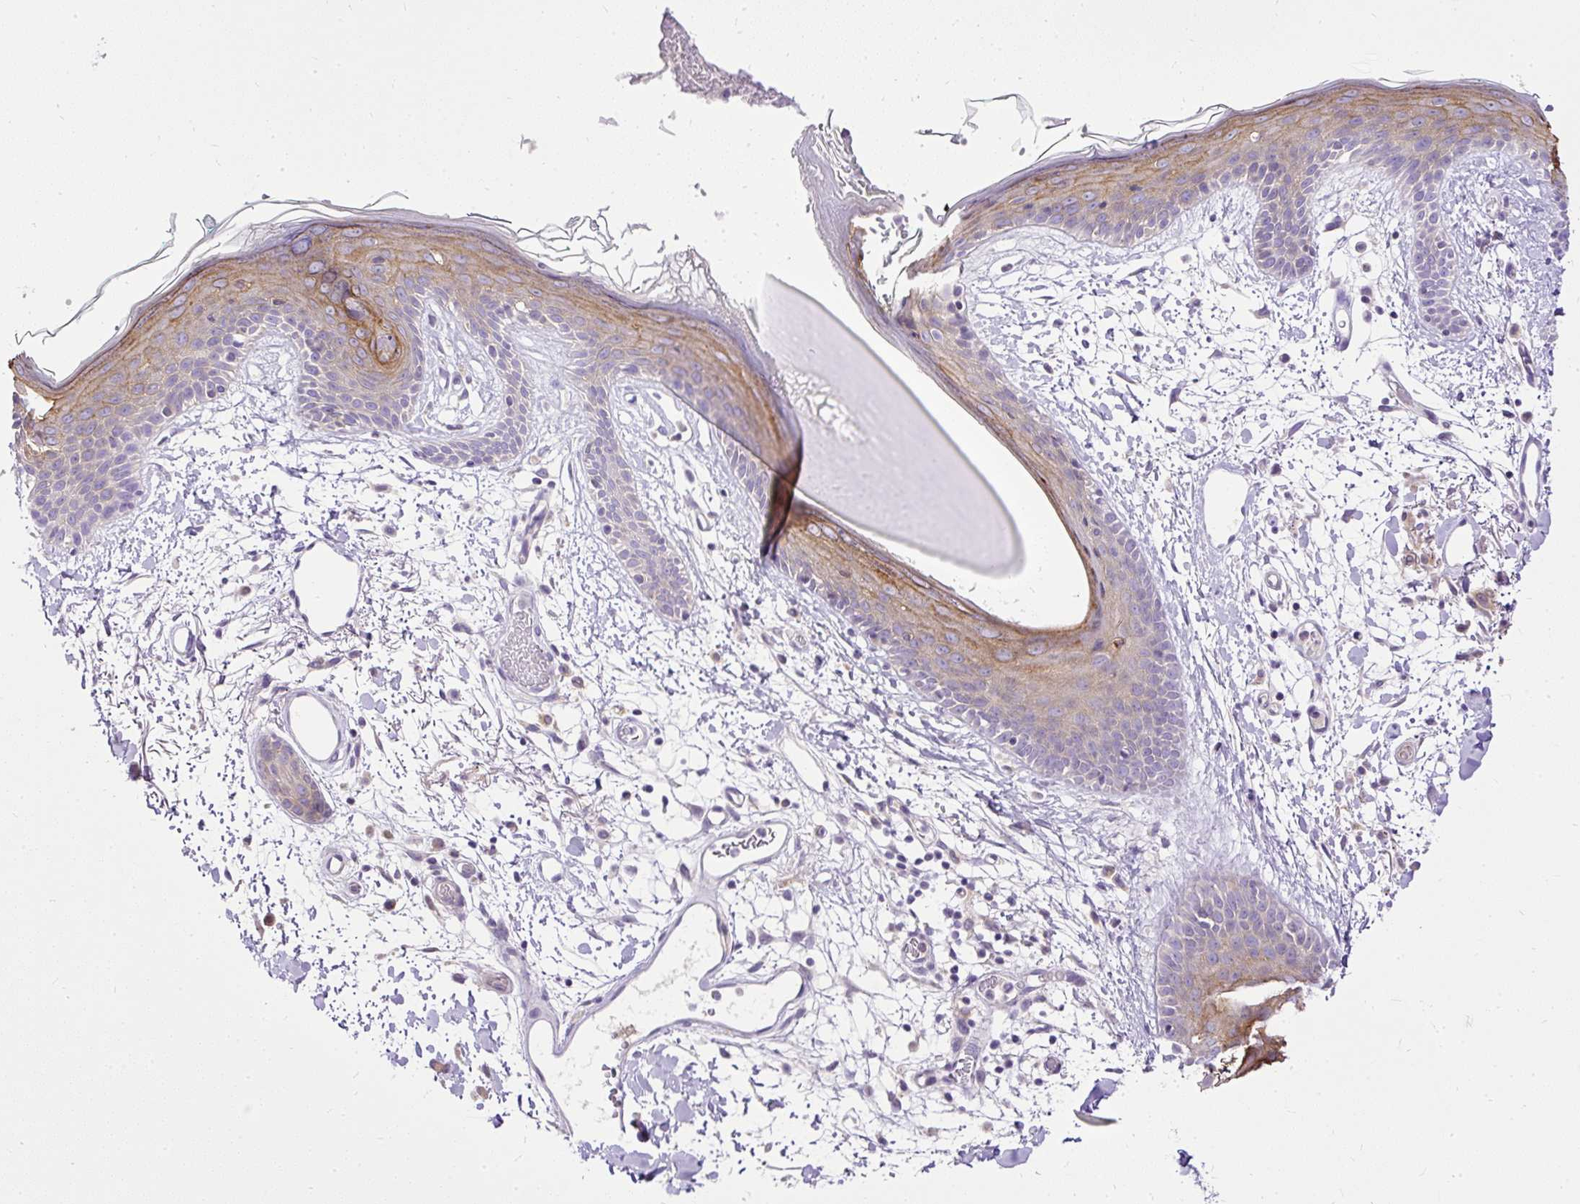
{"staining": {"intensity": "negative", "quantity": "none", "location": "none"}, "tissue": "skin", "cell_type": "Fibroblasts", "image_type": "normal", "snomed": [{"axis": "morphology", "description": "Normal tissue, NOS"}, {"axis": "topography", "description": "Skin"}], "caption": "The immunohistochemistry histopathology image has no significant positivity in fibroblasts of skin. (DAB immunohistochemistry (IHC) with hematoxylin counter stain).", "gene": "AMFR", "patient": {"sex": "male", "age": 79}}